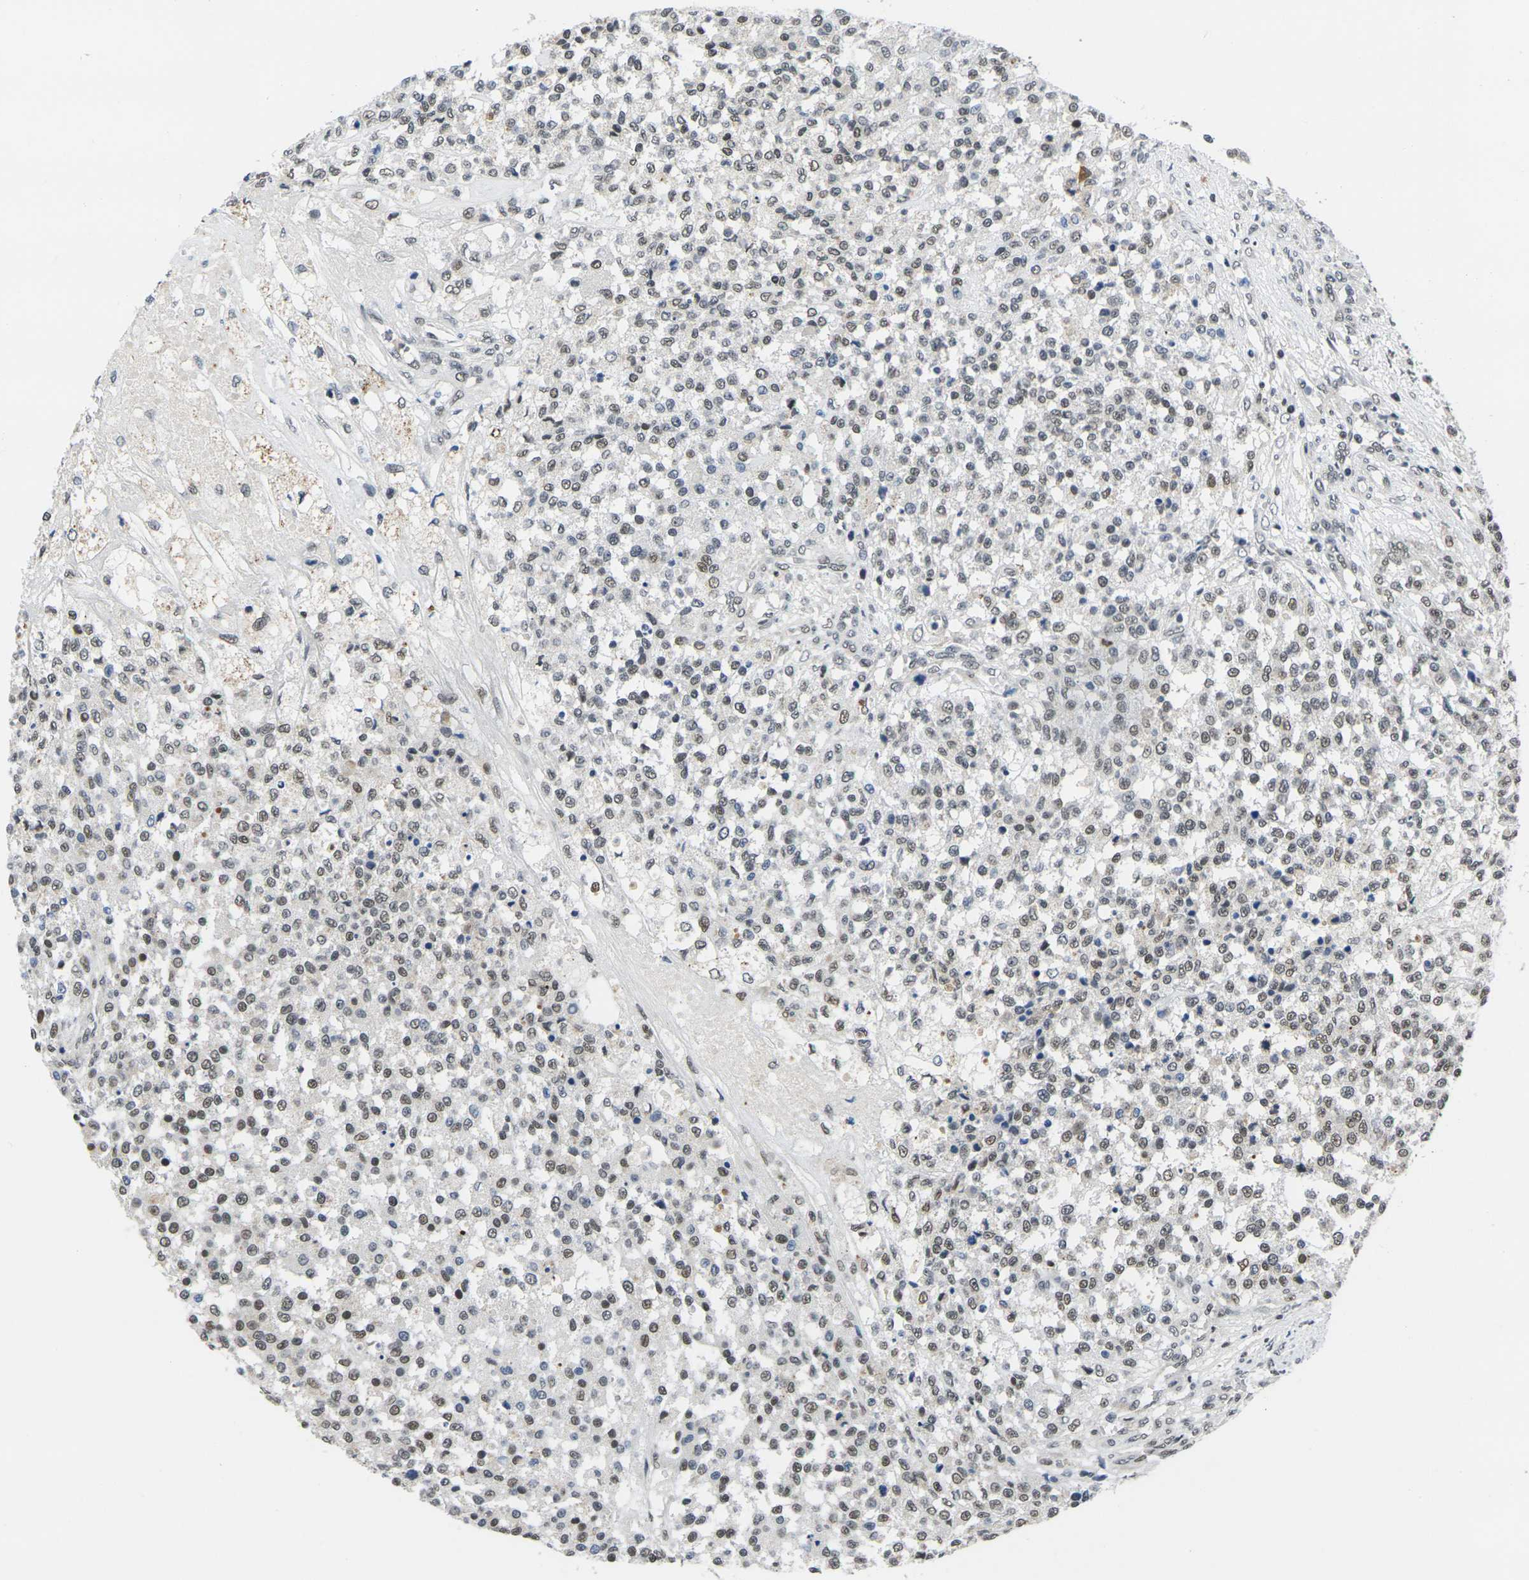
{"staining": {"intensity": "moderate", "quantity": "25%-75%", "location": "nuclear"}, "tissue": "testis cancer", "cell_type": "Tumor cells", "image_type": "cancer", "snomed": [{"axis": "morphology", "description": "Seminoma, NOS"}, {"axis": "topography", "description": "Testis"}], "caption": "Immunohistochemical staining of testis cancer (seminoma) displays medium levels of moderate nuclear protein staining in approximately 25%-75% of tumor cells.", "gene": "RBM7", "patient": {"sex": "male", "age": 59}}